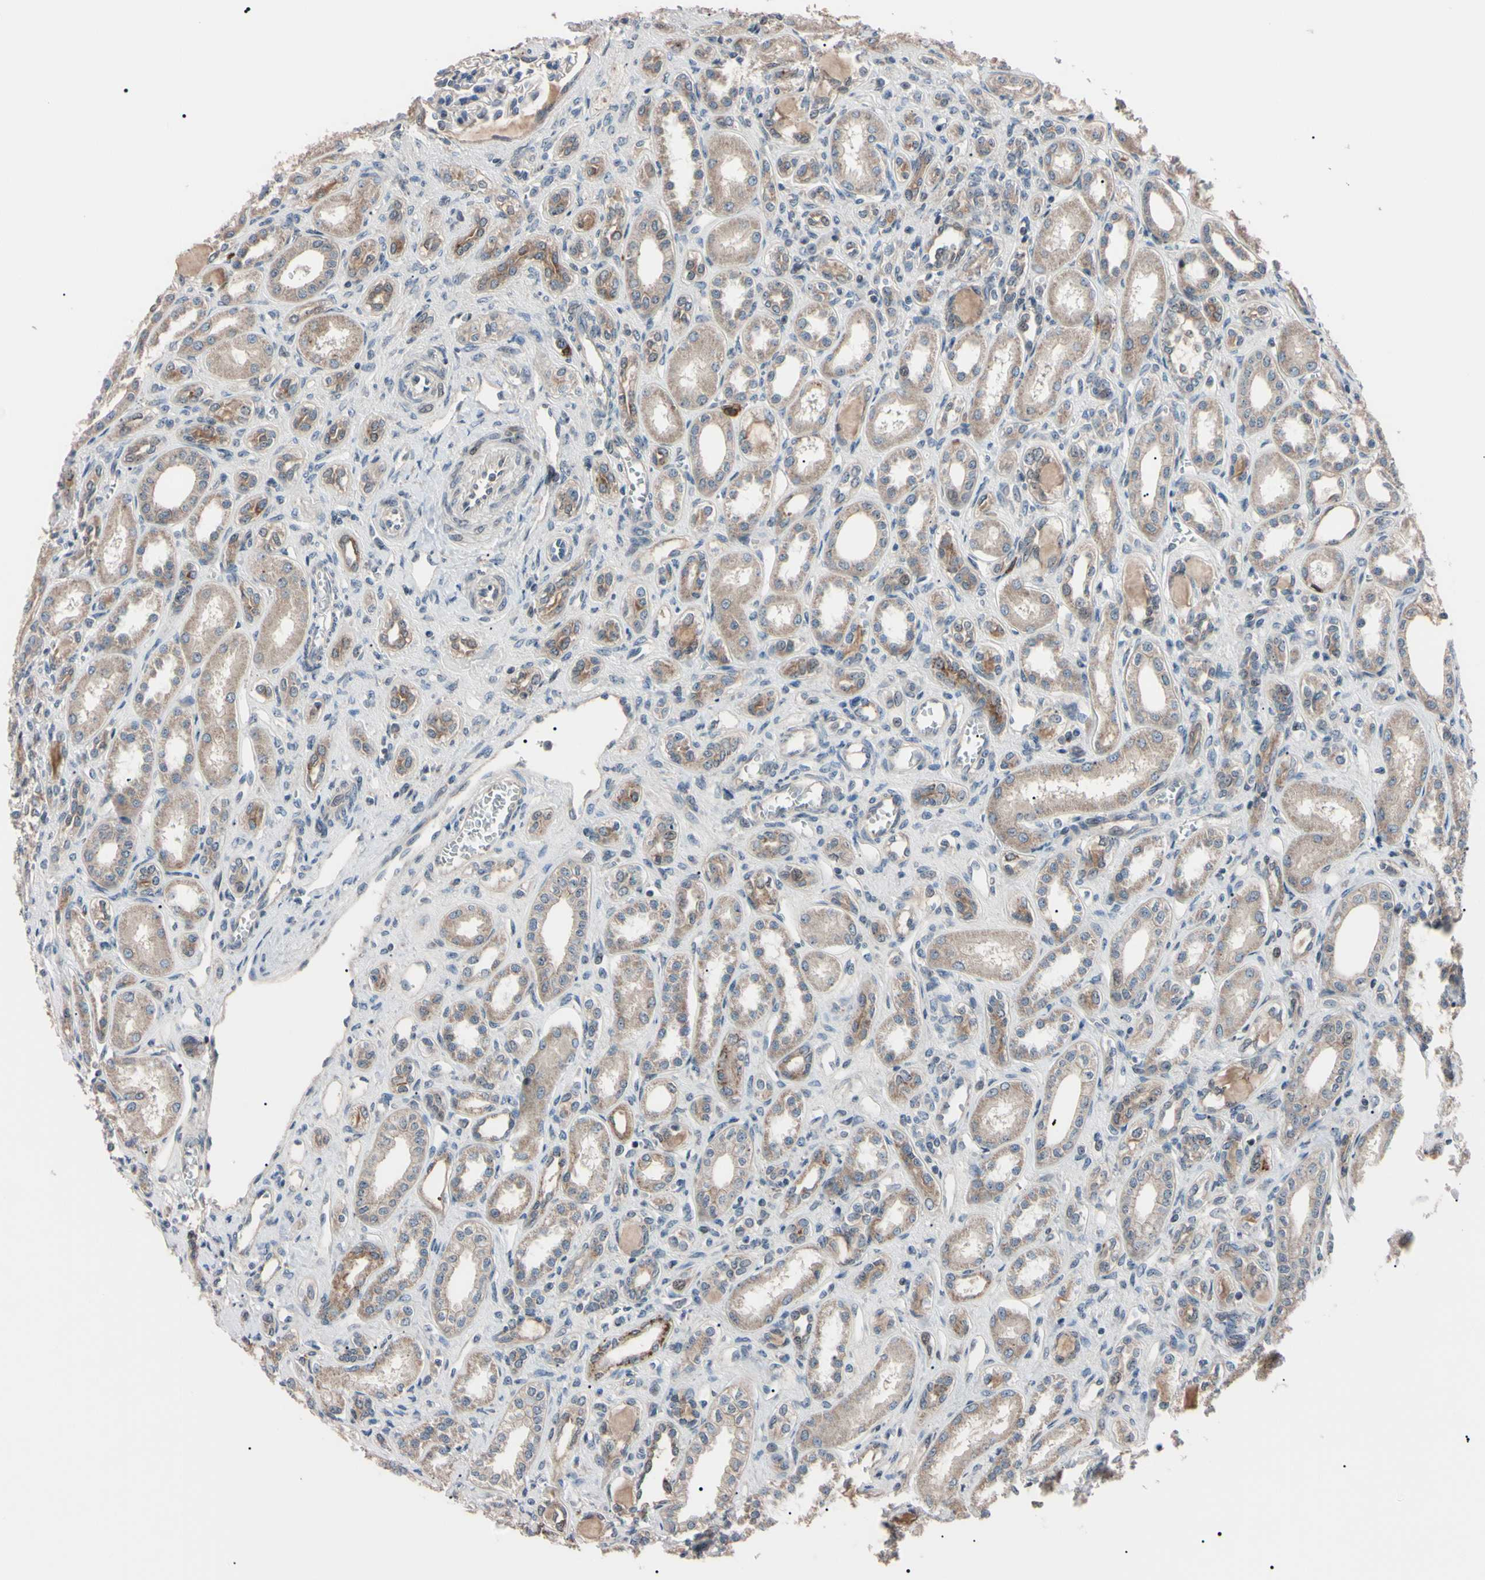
{"staining": {"intensity": "strong", "quantity": "<25%", "location": "cytoplasmic/membranous,nuclear"}, "tissue": "kidney", "cell_type": "Cells in glomeruli", "image_type": "normal", "snomed": [{"axis": "morphology", "description": "Normal tissue, NOS"}, {"axis": "topography", "description": "Kidney"}], "caption": "About <25% of cells in glomeruli in normal kidney display strong cytoplasmic/membranous,nuclear protein positivity as visualized by brown immunohistochemical staining.", "gene": "TRAF5", "patient": {"sex": "male", "age": 7}}